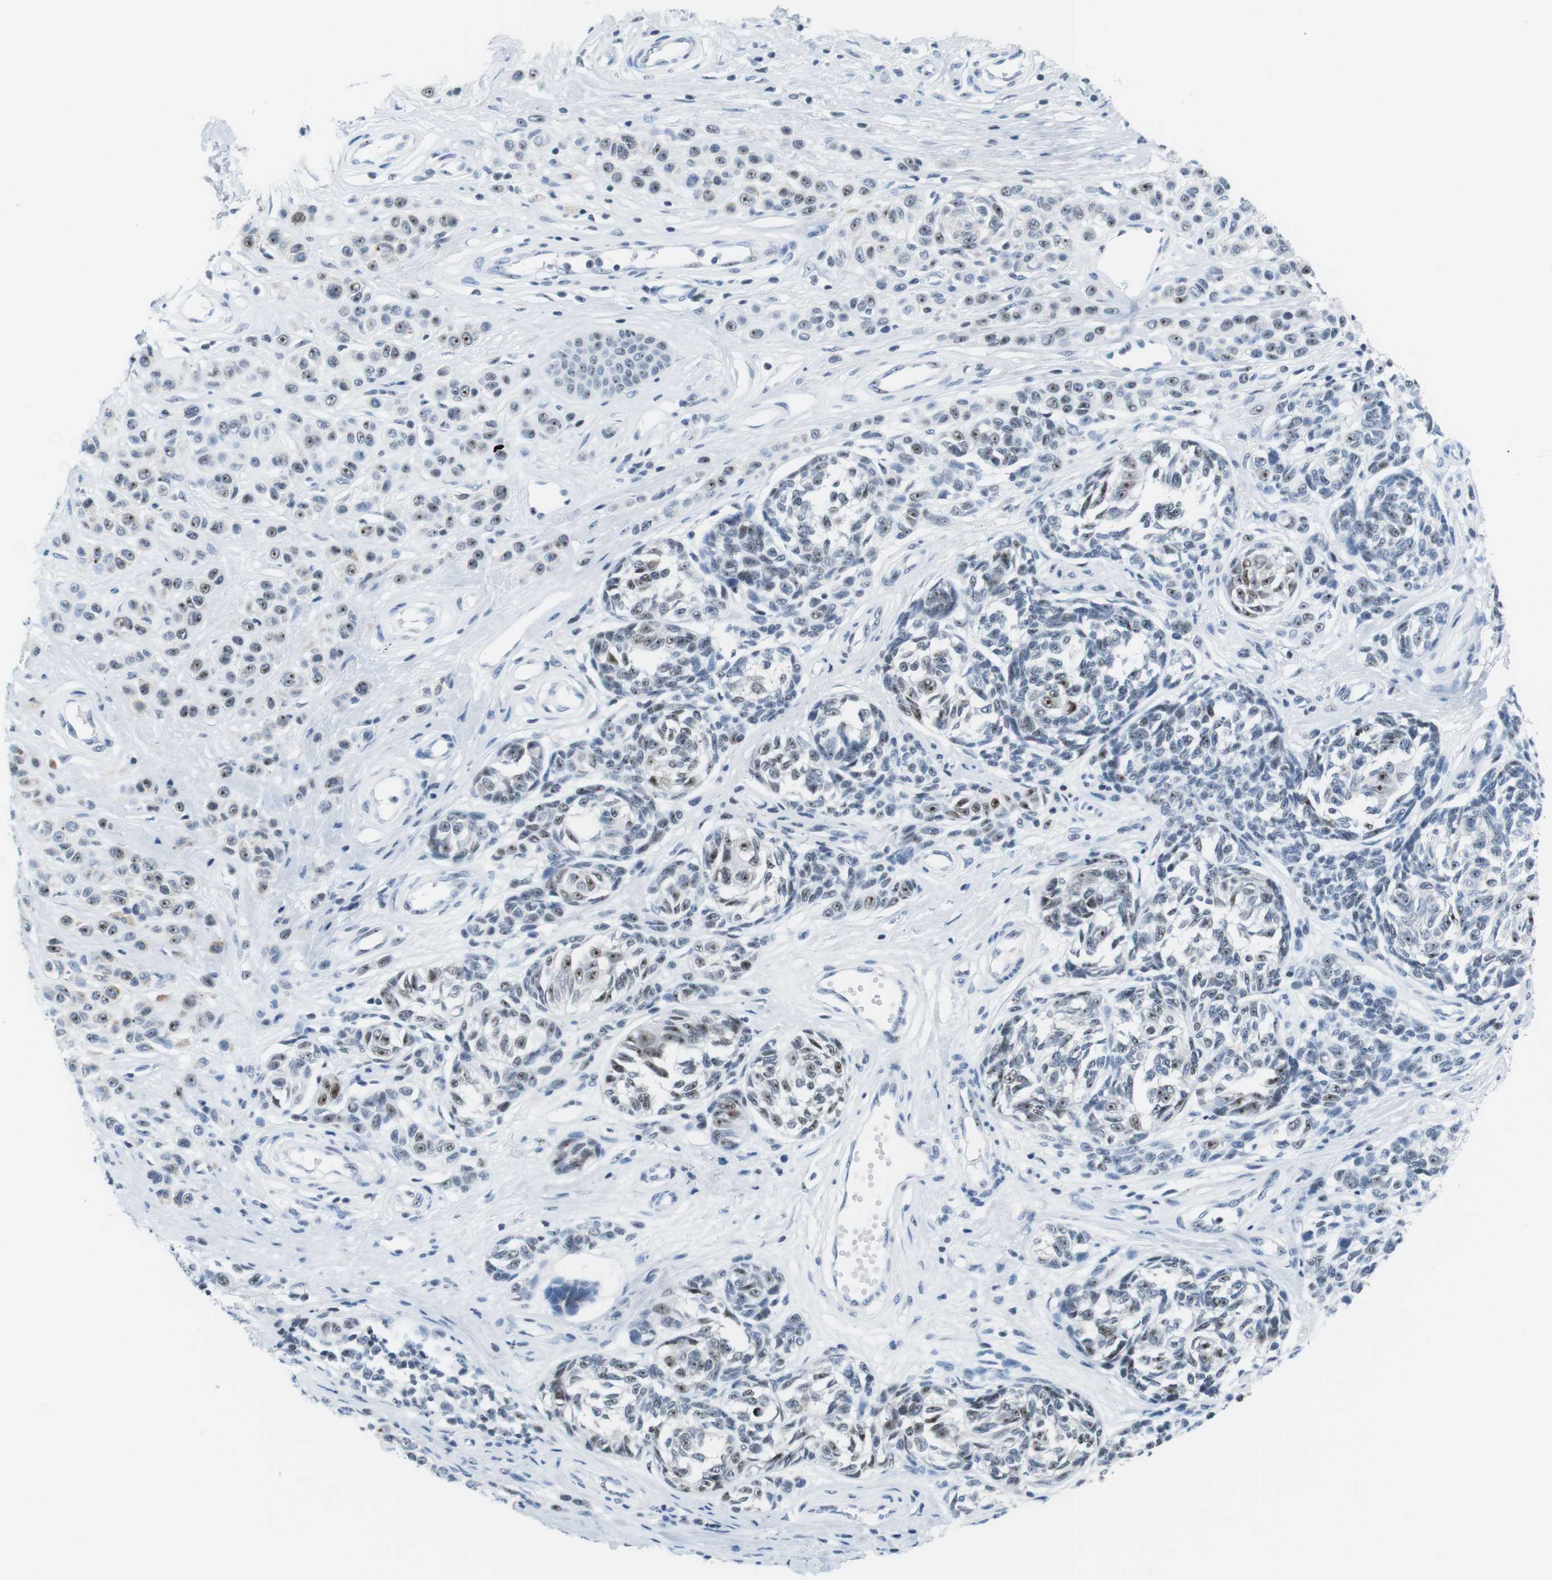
{"staining": {"intensity": "moderate", "quantity": ">75%", "location": "nuclear"}, "tissue": "melanoma", "cell_type": "Tumor cells", "image_type": "cancer", "snomed": [{"axis": "morphology", "description": "Malignant melanoma, NOS"}, {"axis": "topography", "description": "Skin"}], "caption": "The immunohistochemical stain highlights moderate nuclear positivity in tumor cells of melanoma tissue.", "gene": "NIFK", "patient": {"sex": "female", "age": 64}}